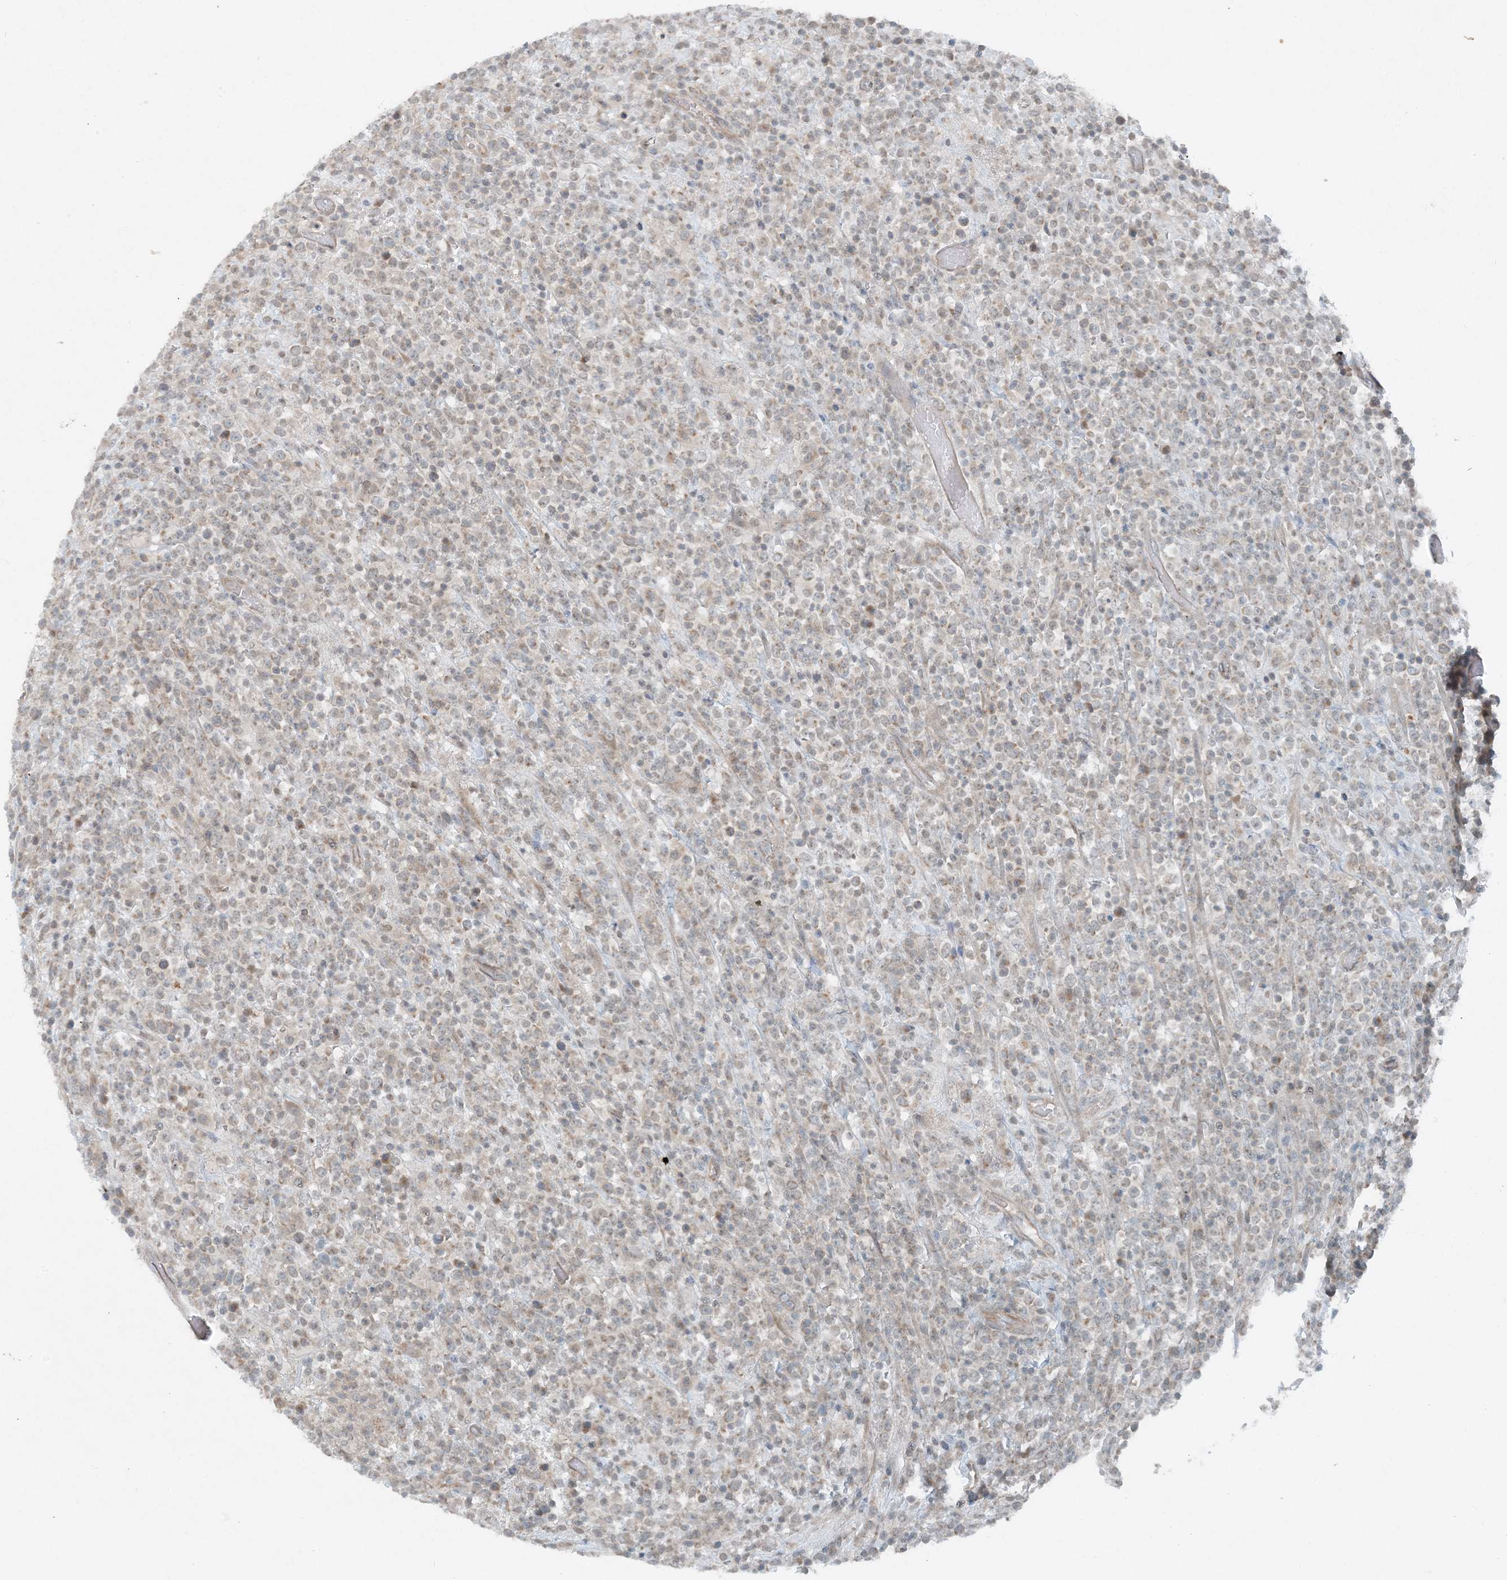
{"staining": {"intensity": "weak", "quantity": "25%-75%", "location": "cytoplasmic/membranous"}, "tissue": "lymphoma", "cell_type": "Tumor cells", "image_type": "cancer", "snomed": [{"axis": "morphology", "description": "Malignant lymphoma, non-Hodgkin's type, High grade"}, {"axis": "topography", "description": "Colon"}], "caption": "This is a histology image of immunohistochemistry (IHC) staining of malignant lymphoma, non-Hodgkin's type (high-grade), which shows weak positivity in the cytoplasmic/membranous of tumor cells.", "gene": "MITD1", "patient": {"sex": "female", "age": 53}}